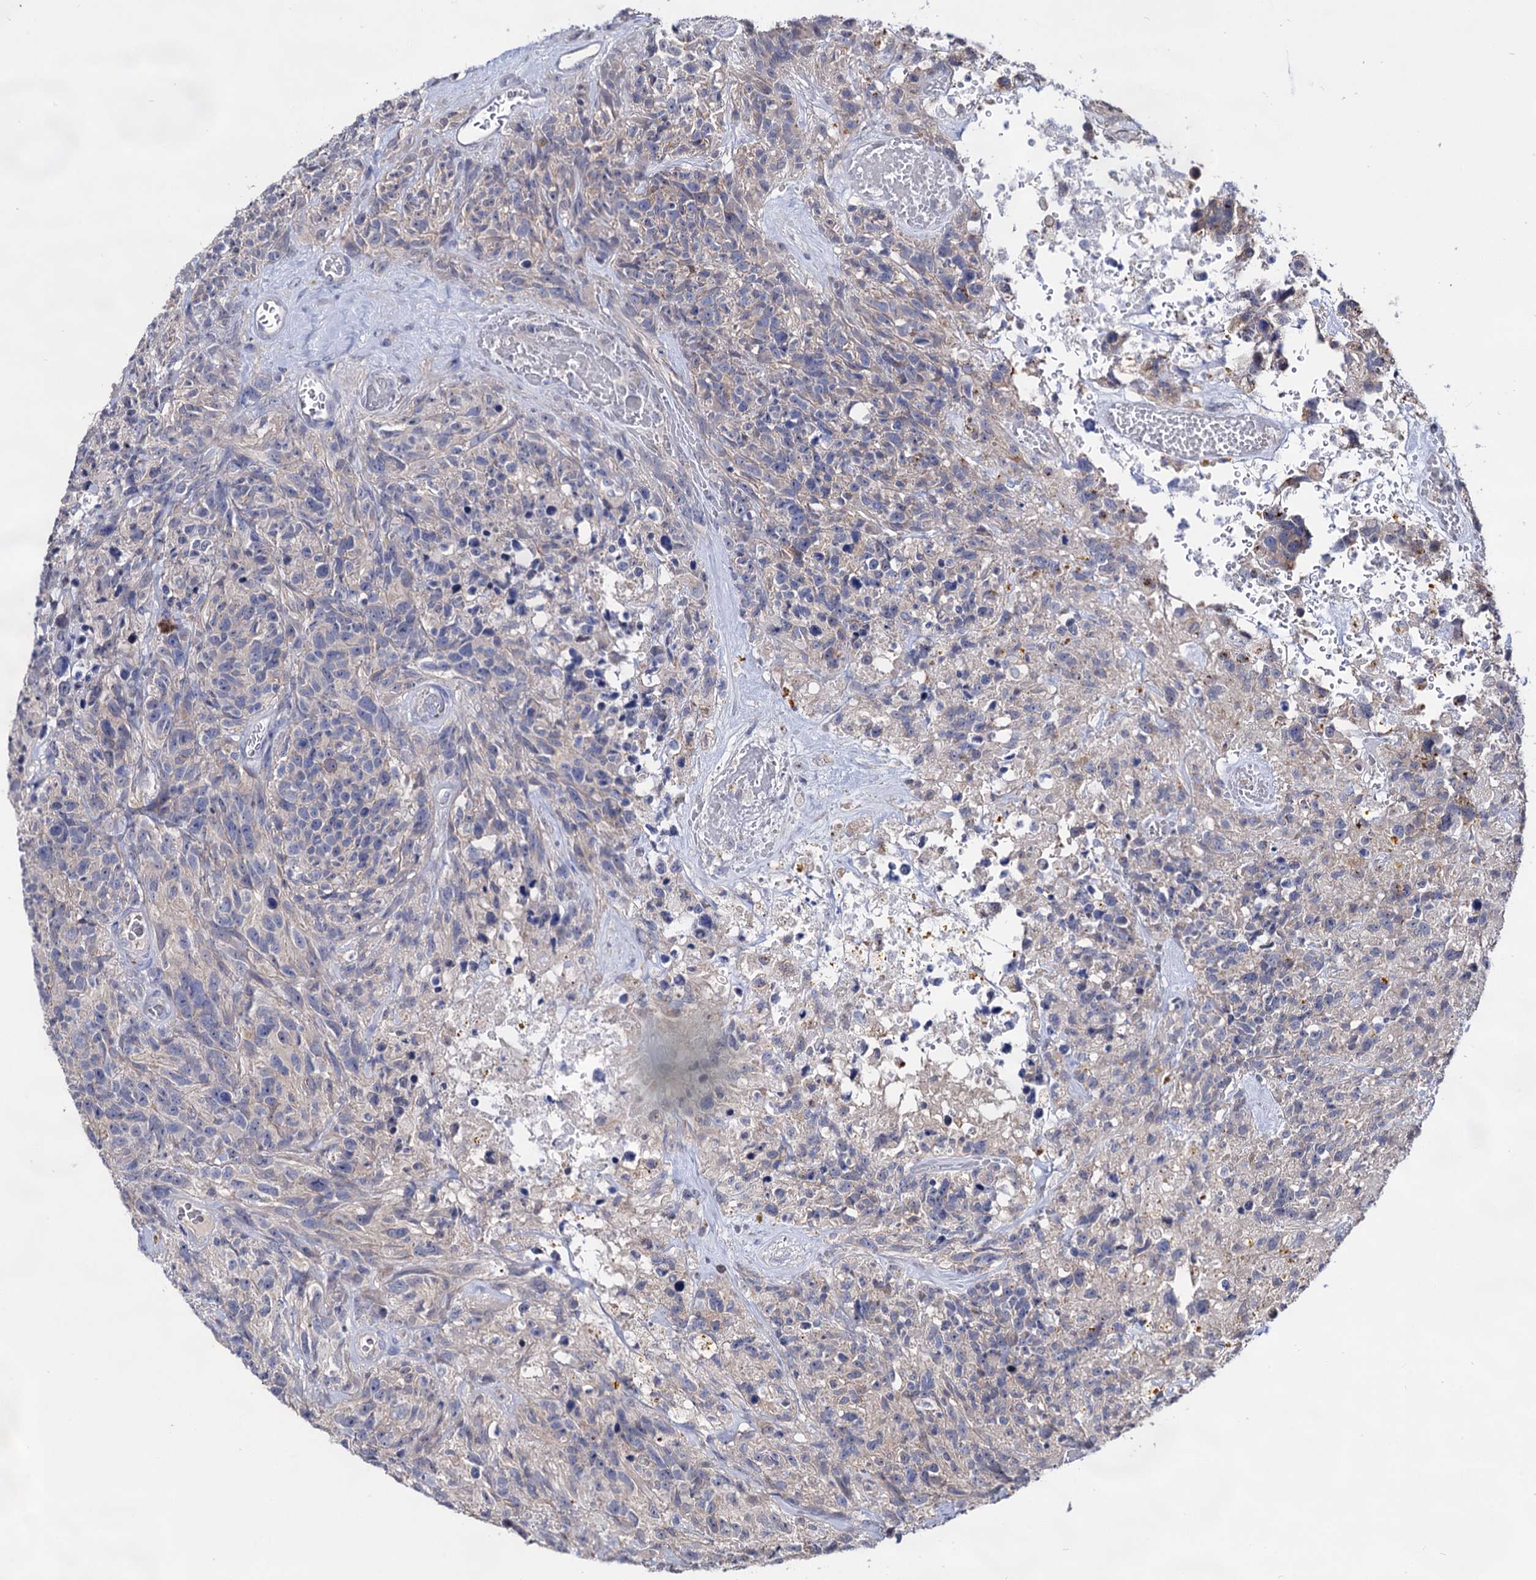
{"staining": {"intensity": "negative", "quantity": "none", "location": "none"}, "tissue": "glioma", "cell_type": "Tumor cells", "image_type": "cancer", "snomed": [{"axis": "morphology", "description": "Glioma, malignant, High grade"}, {"axis": "topography", "description": "Brain"}], "caption": "IHC of human glioma reveals no positivity in tumor cells.", "gene": "ARFIP2", "patient": {"sex": "male", "age": 69}}